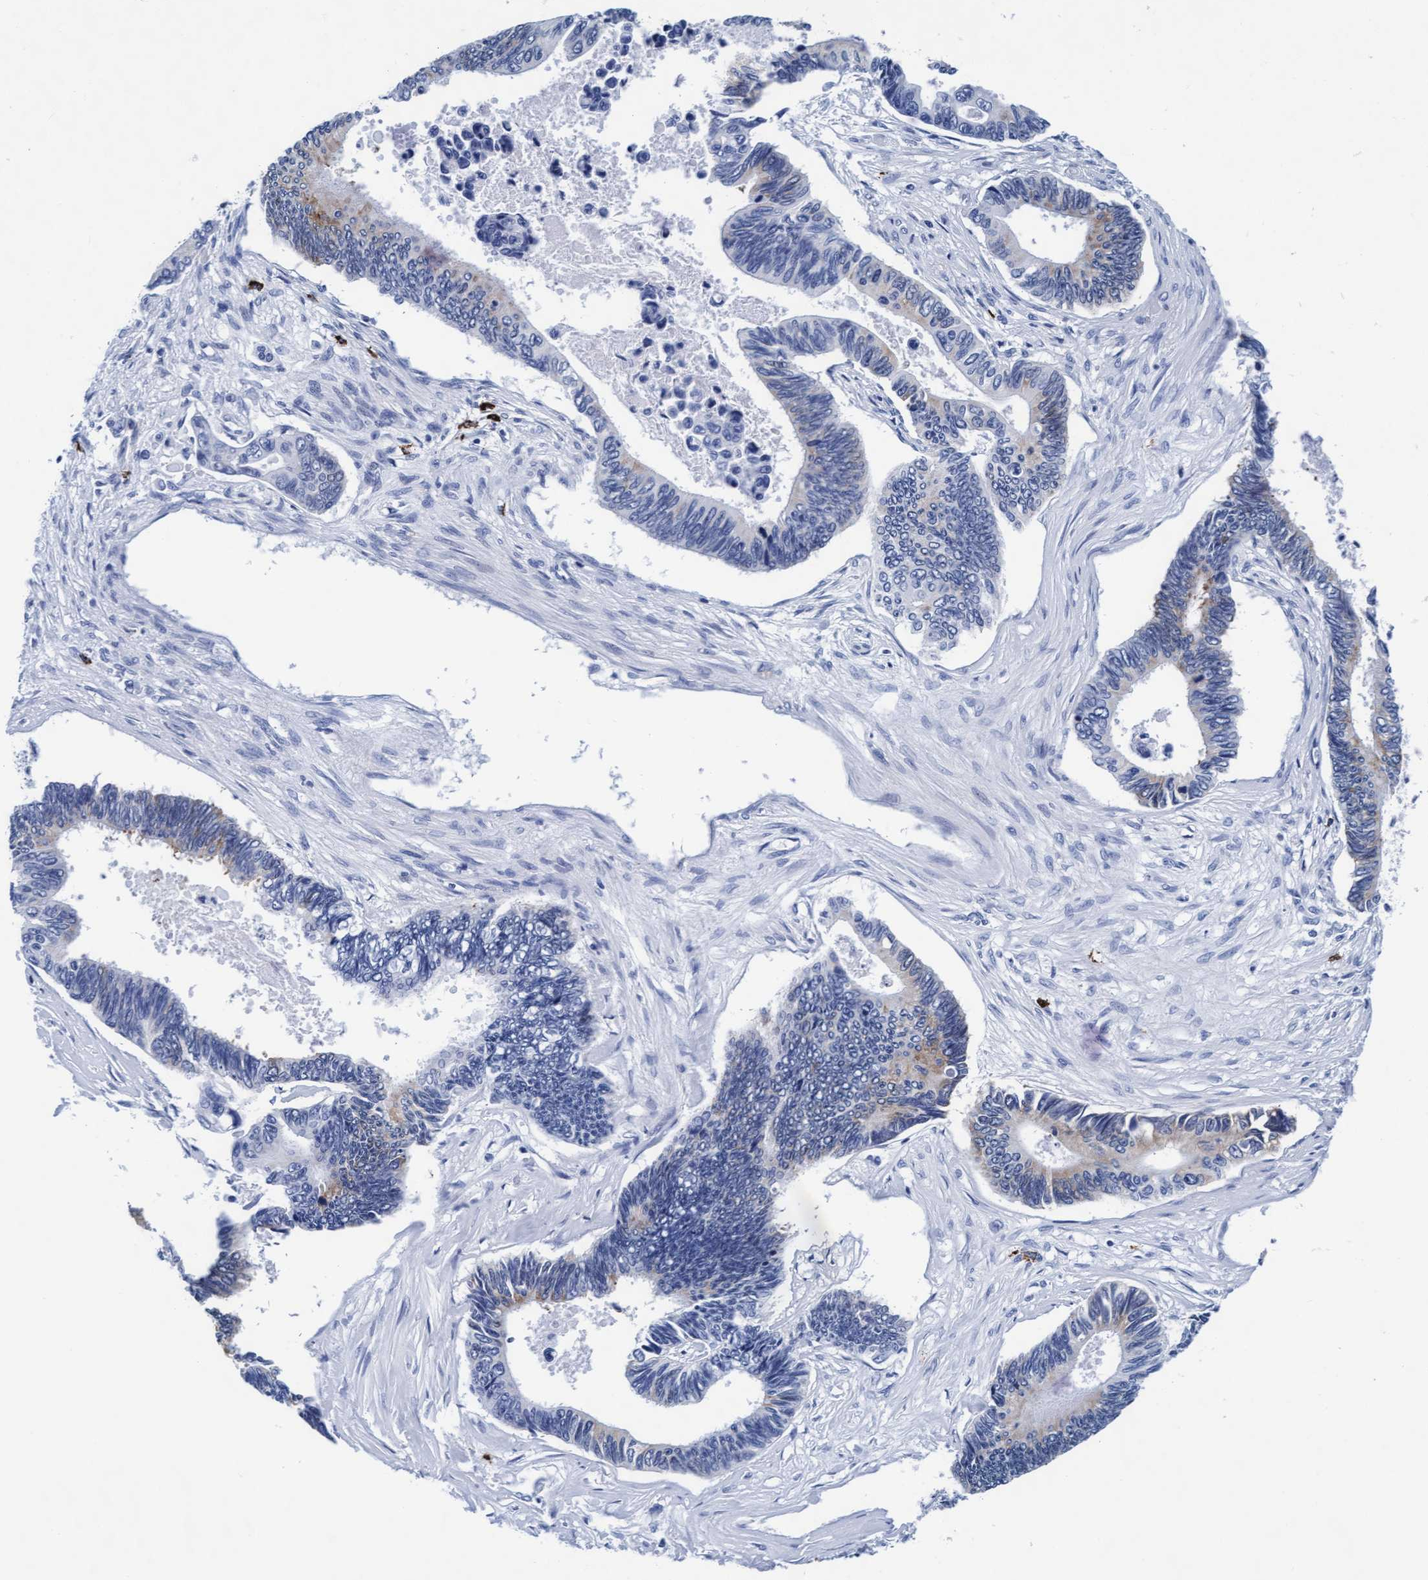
{"staining": {"intensity": "weak", "quantity": "<25%", "location": "cytoplasmic/membranous"}, "tissue": "pancreatic cancer", "cell_type": "Tumor cells", "image_type": "cancer", "snomed": [{"axis": "morphology", "description": "Adenocarcinoma, NOS"}, {"axis": "topography", "description": "Pancreas"}], "caption": "High magnification brightfield microscopy of pancreatic adenocarcinoma stained with DAB (3,3'-diaminobenzidine) (brown) and counterstained with hematoxylin (blue): tumor cells show no significant staining. (DAB (3,3'-diaminobenzidine) immunohistochemistry visualized using brightfield microscopy, high magnification).", "gene": "ARSG", "patient": {"sex": "female", "age": 70}}